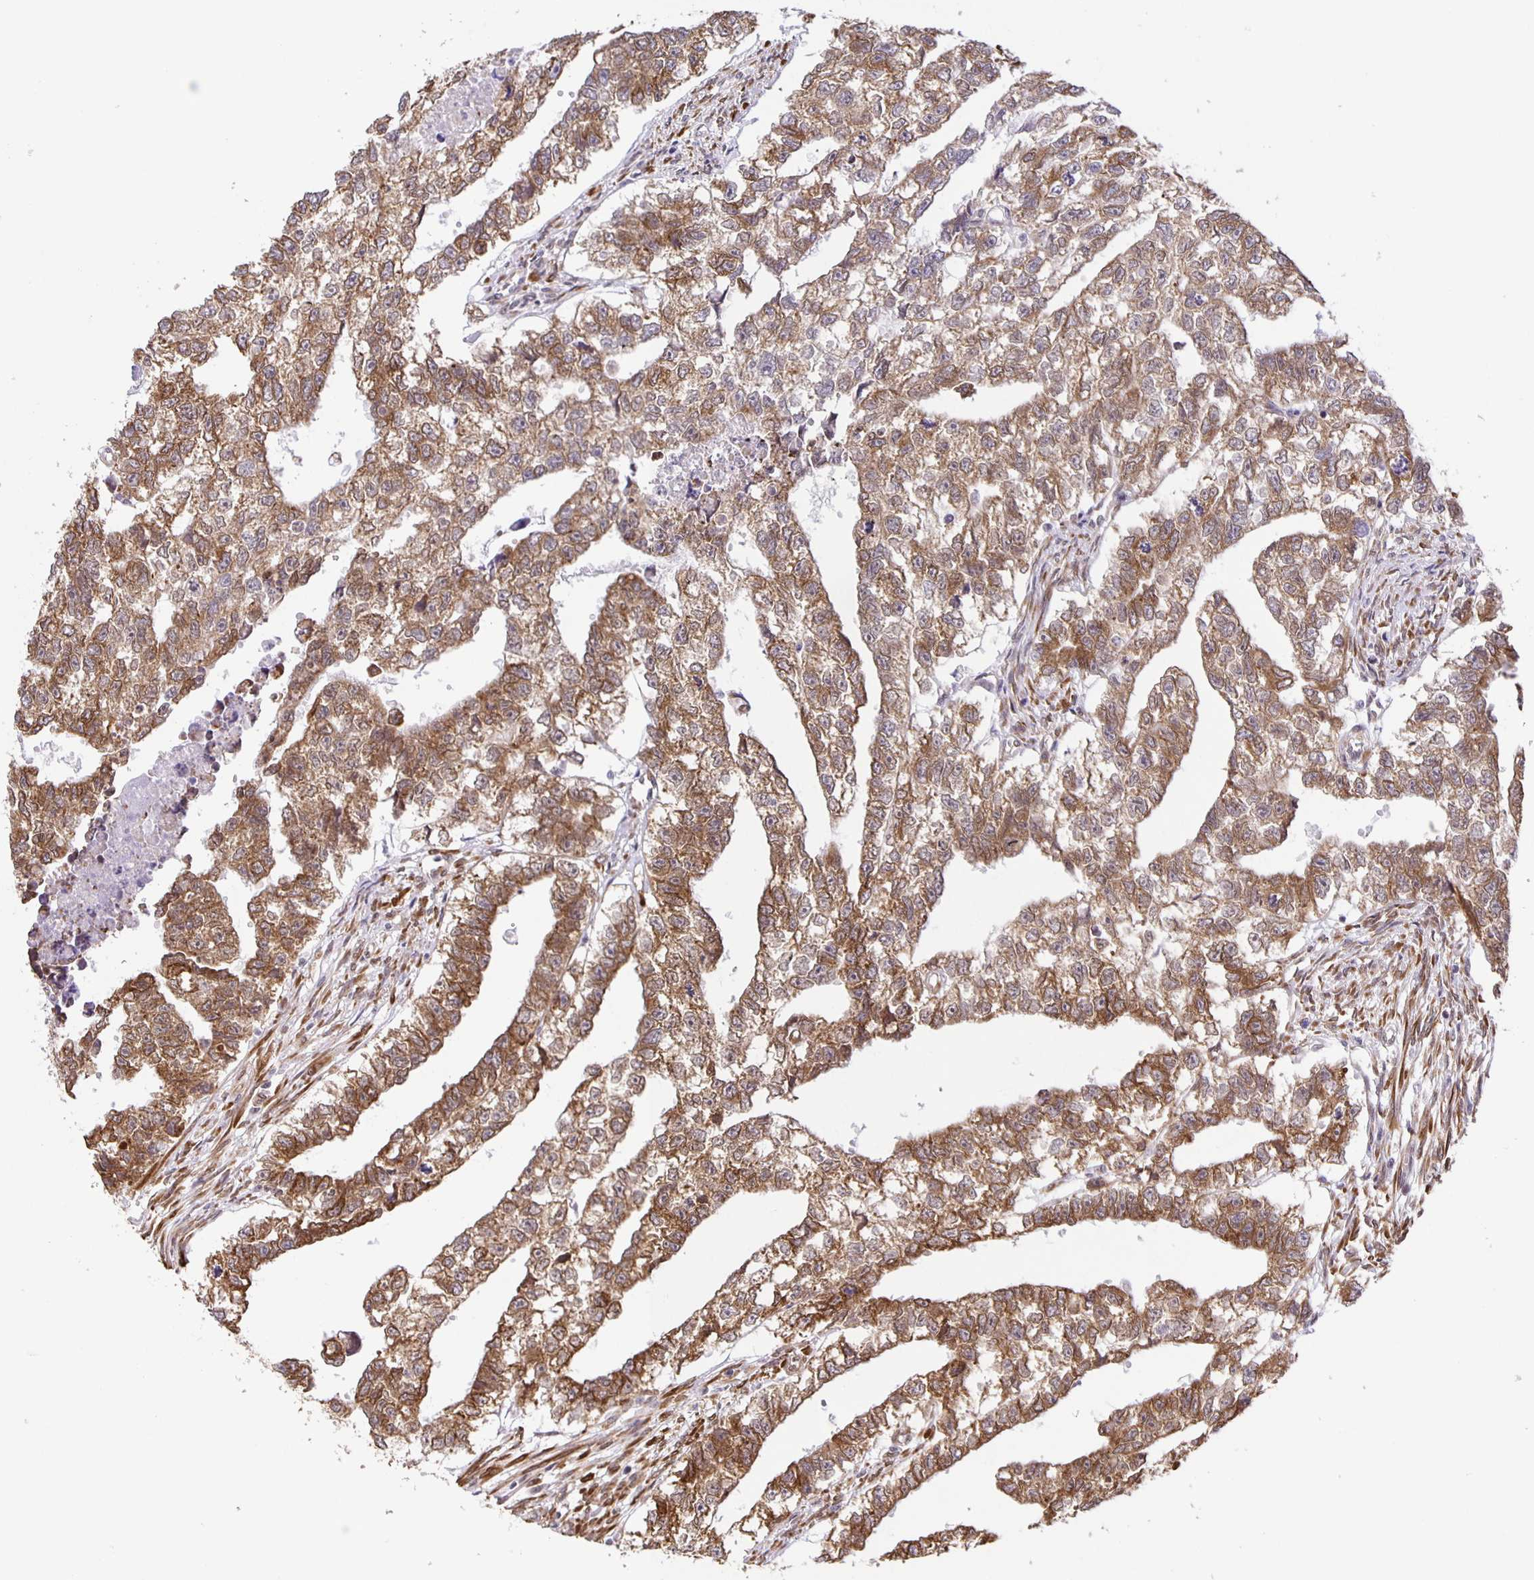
{"staining": {"intensity": "moderate", "quantity": ">75%", "location": "cytoplasmic/membranous,nuclear"}, "tissue": "testis cancer", "cell_type": "Tumor cells", "image_type": "cancer", "snomed": [{"axis": "morphology", "description": "Carcinoma, Embryonal, NOS"}, {"axis": "morphology", "description": "Teratoma, malignant, NOS"}, {"axis": "topography", "description": "Testis"}], "caption": "A brown stain shows moderate cytoplasmic/membranous and nuclear positivity of a protein in testis cancer tumor cells. The protein of interest is shown in brown color, while the nuclei are stained blue.", "gene": "ZRANB2", "patient": {"sex": "male", "age": 44}}